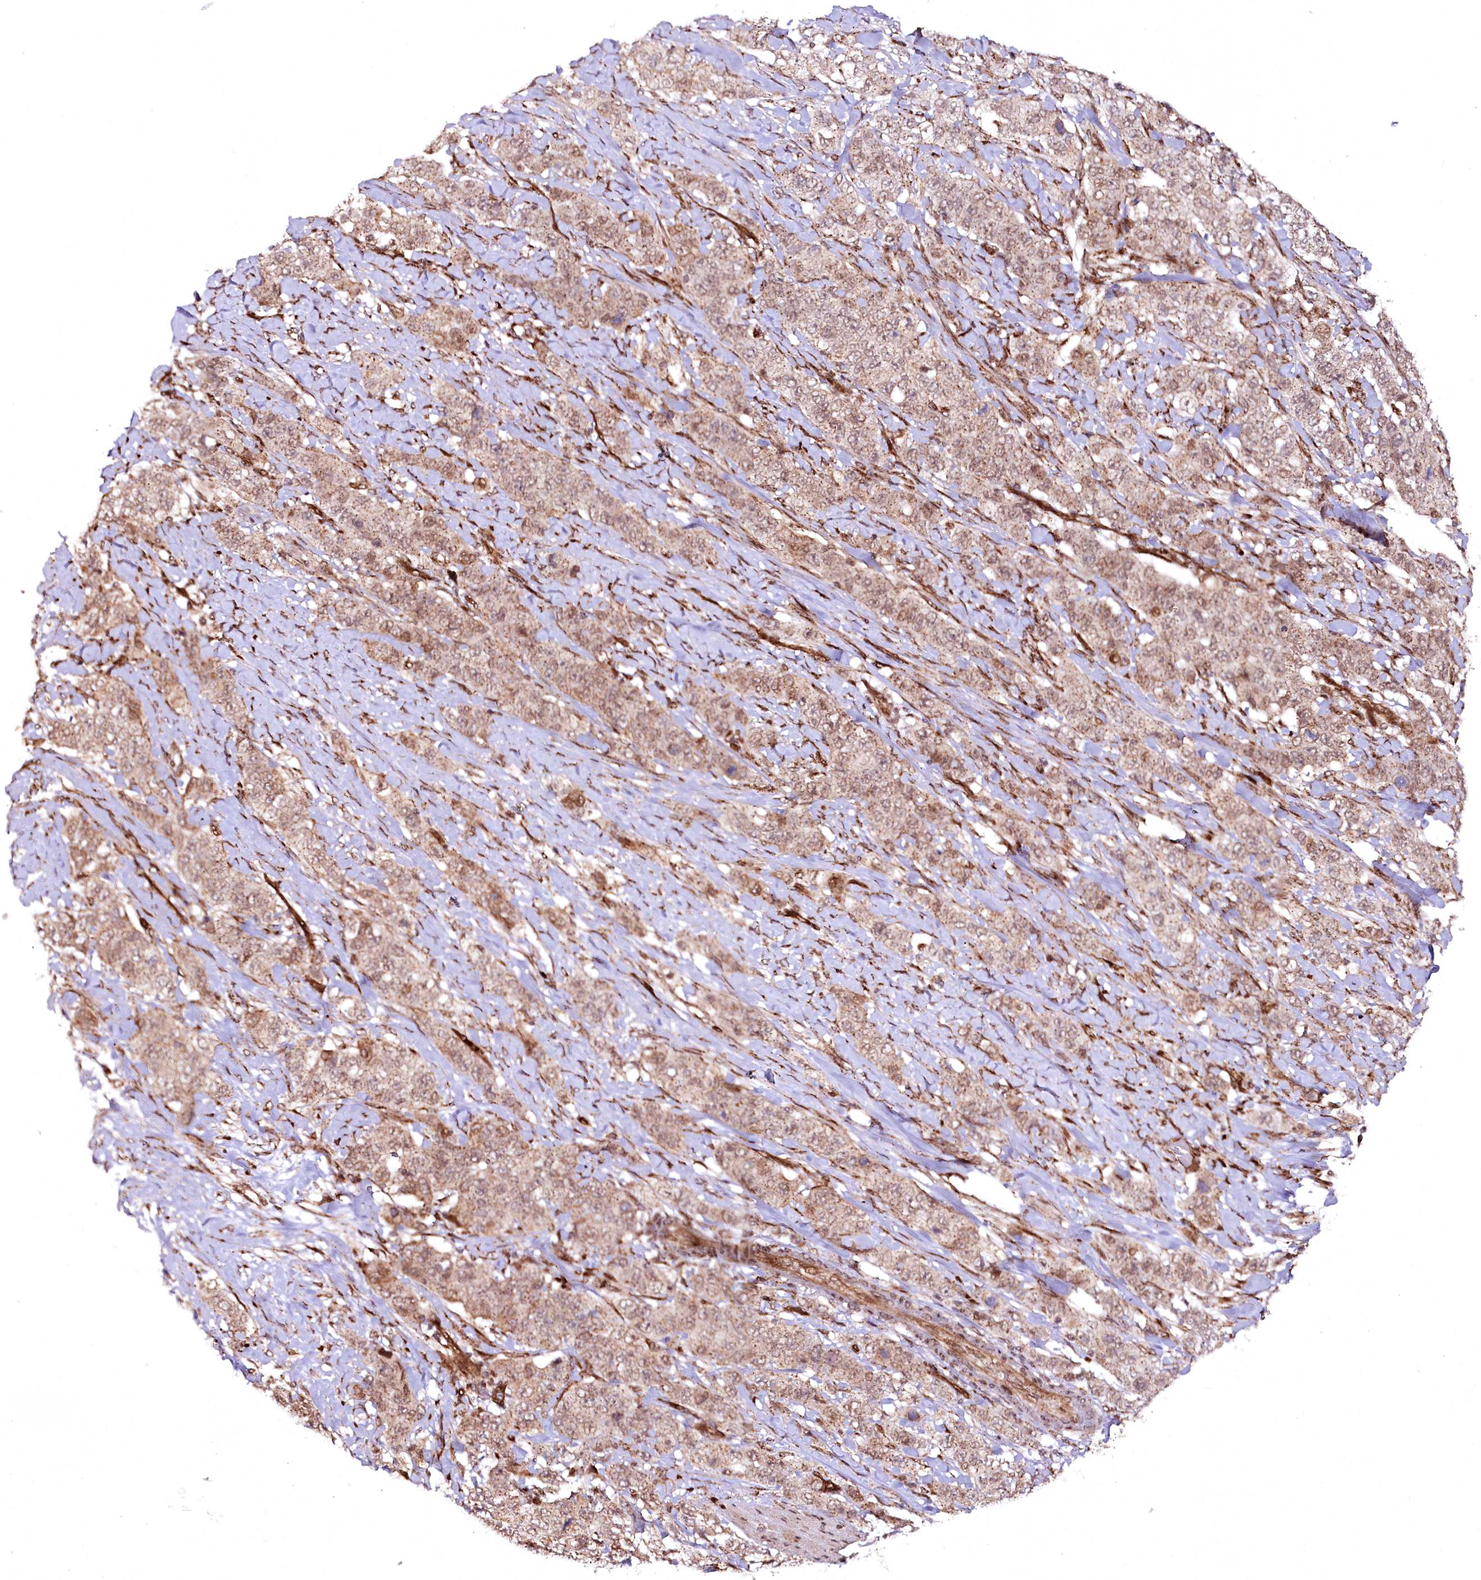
{"staining": {"intensity": "weak", "quantity": ">75%", "location": "cytoplasmic/membranous,nuclear"}, "tissue": "stomach cancer", "cell_type": "Tumor cells", "image_type": "cancer", "snomed": [{"axis": "morphology", "description": "Adenocarcinoma, NOS"}, {"axis": "topography", "description": "Stomach"}], "caption": "Human stomach cancer (adenocarcinoma) stained with a brown dye displays weak cytoplasmic/membranous and nuclear positive expression in approximately >75% of tumor cells.", "gene": "COPG1", "patient": {"sex": "male", "age": 48}}